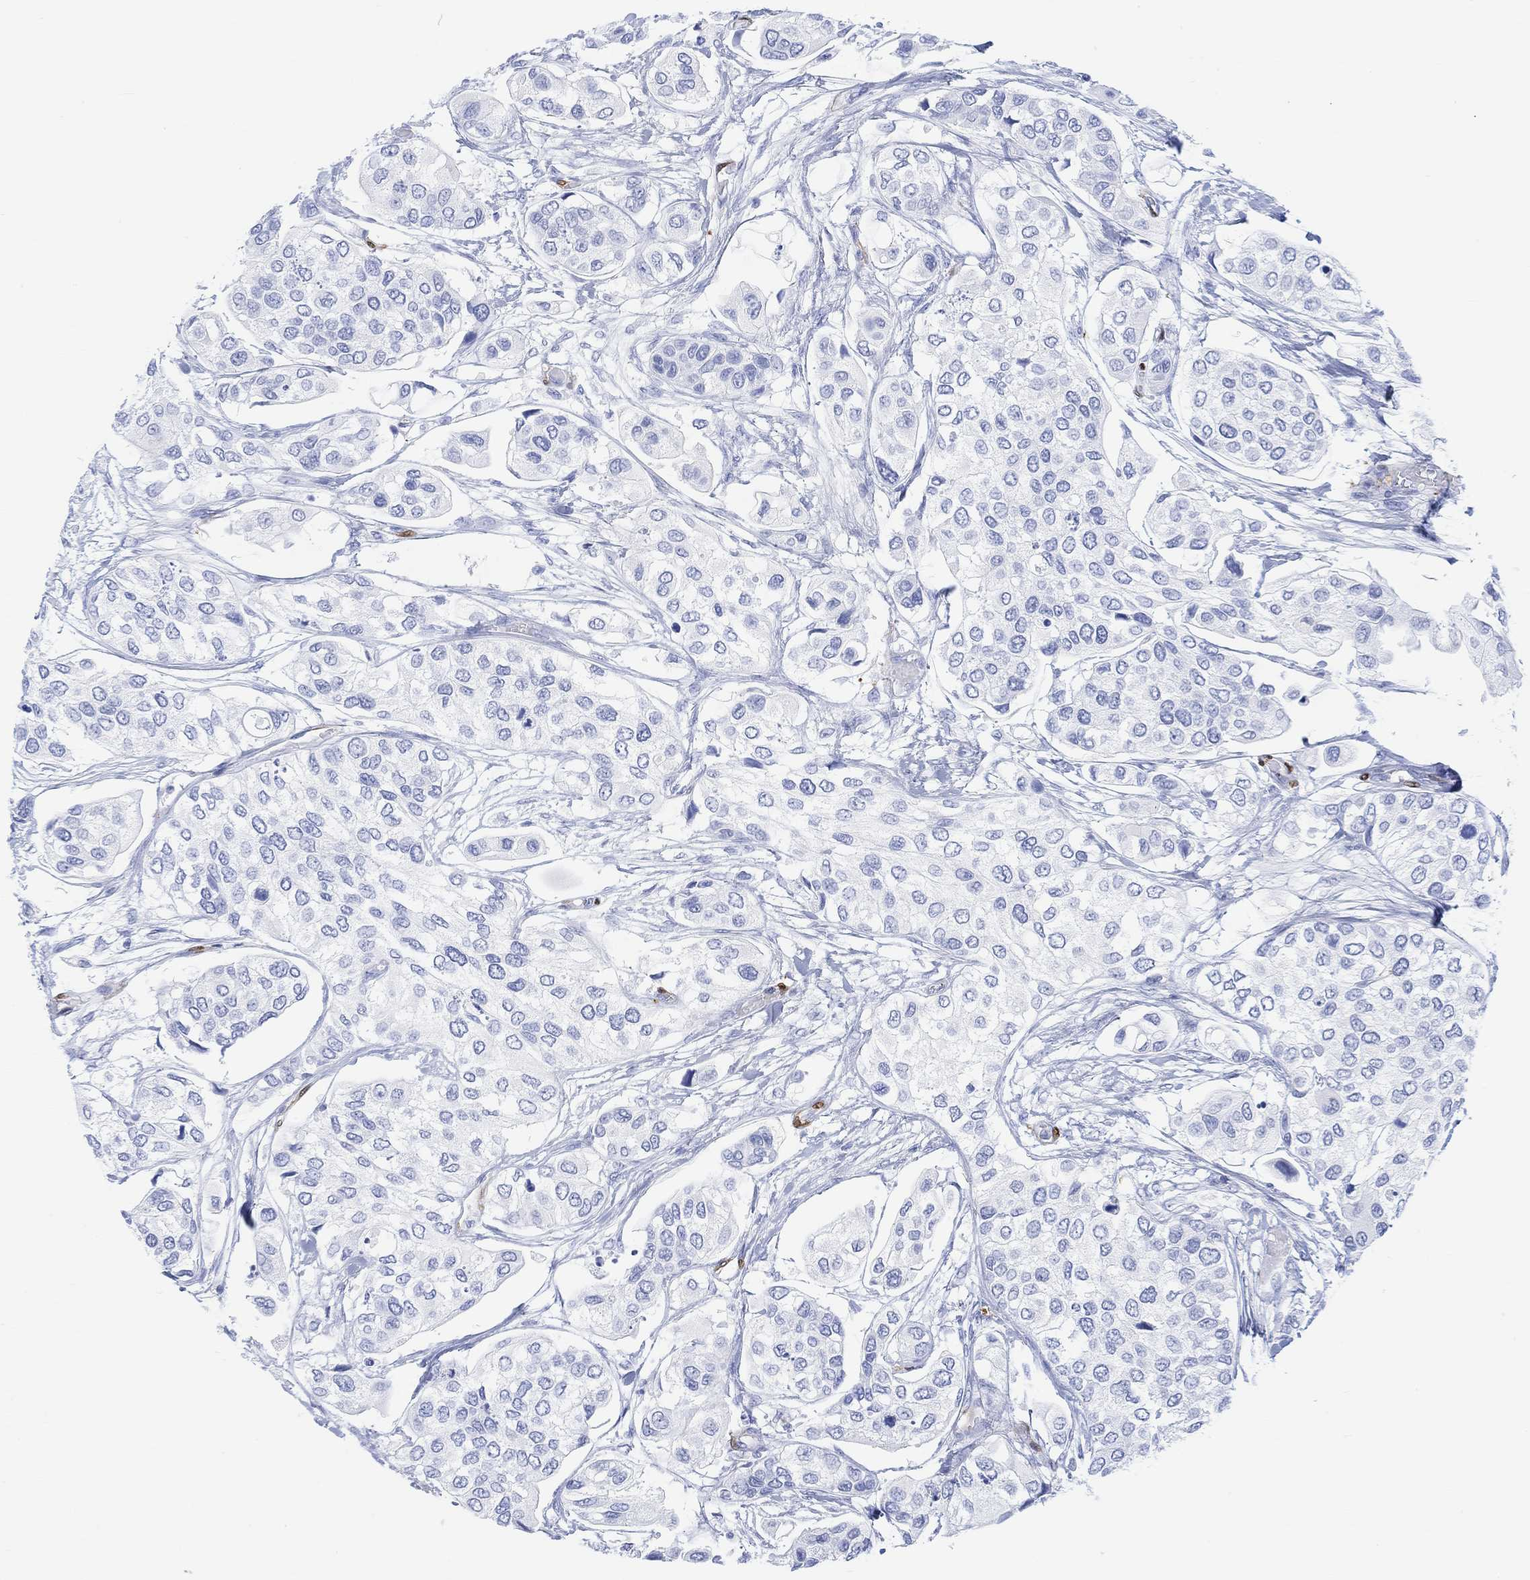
{"staining": {"intensity": "negative", "quantity": "none", "location": "none"}, "tissue": "urothelial cancer", "cell_type": "Tumor cells", "image_type": "cancer", "snomed": [{"axis": "morphology", "description": "Urothelial carcinoma, High grade"}, {"axis": "topography", "description": "Urinary bladder"}], "caption": "Urothelial carcinoma (high-grade) was stained to show a protein in brown. There is no significant positivity in tumor cells.", "gene": "TPPP3", "patient": {"sex": "male", "age": 77}}